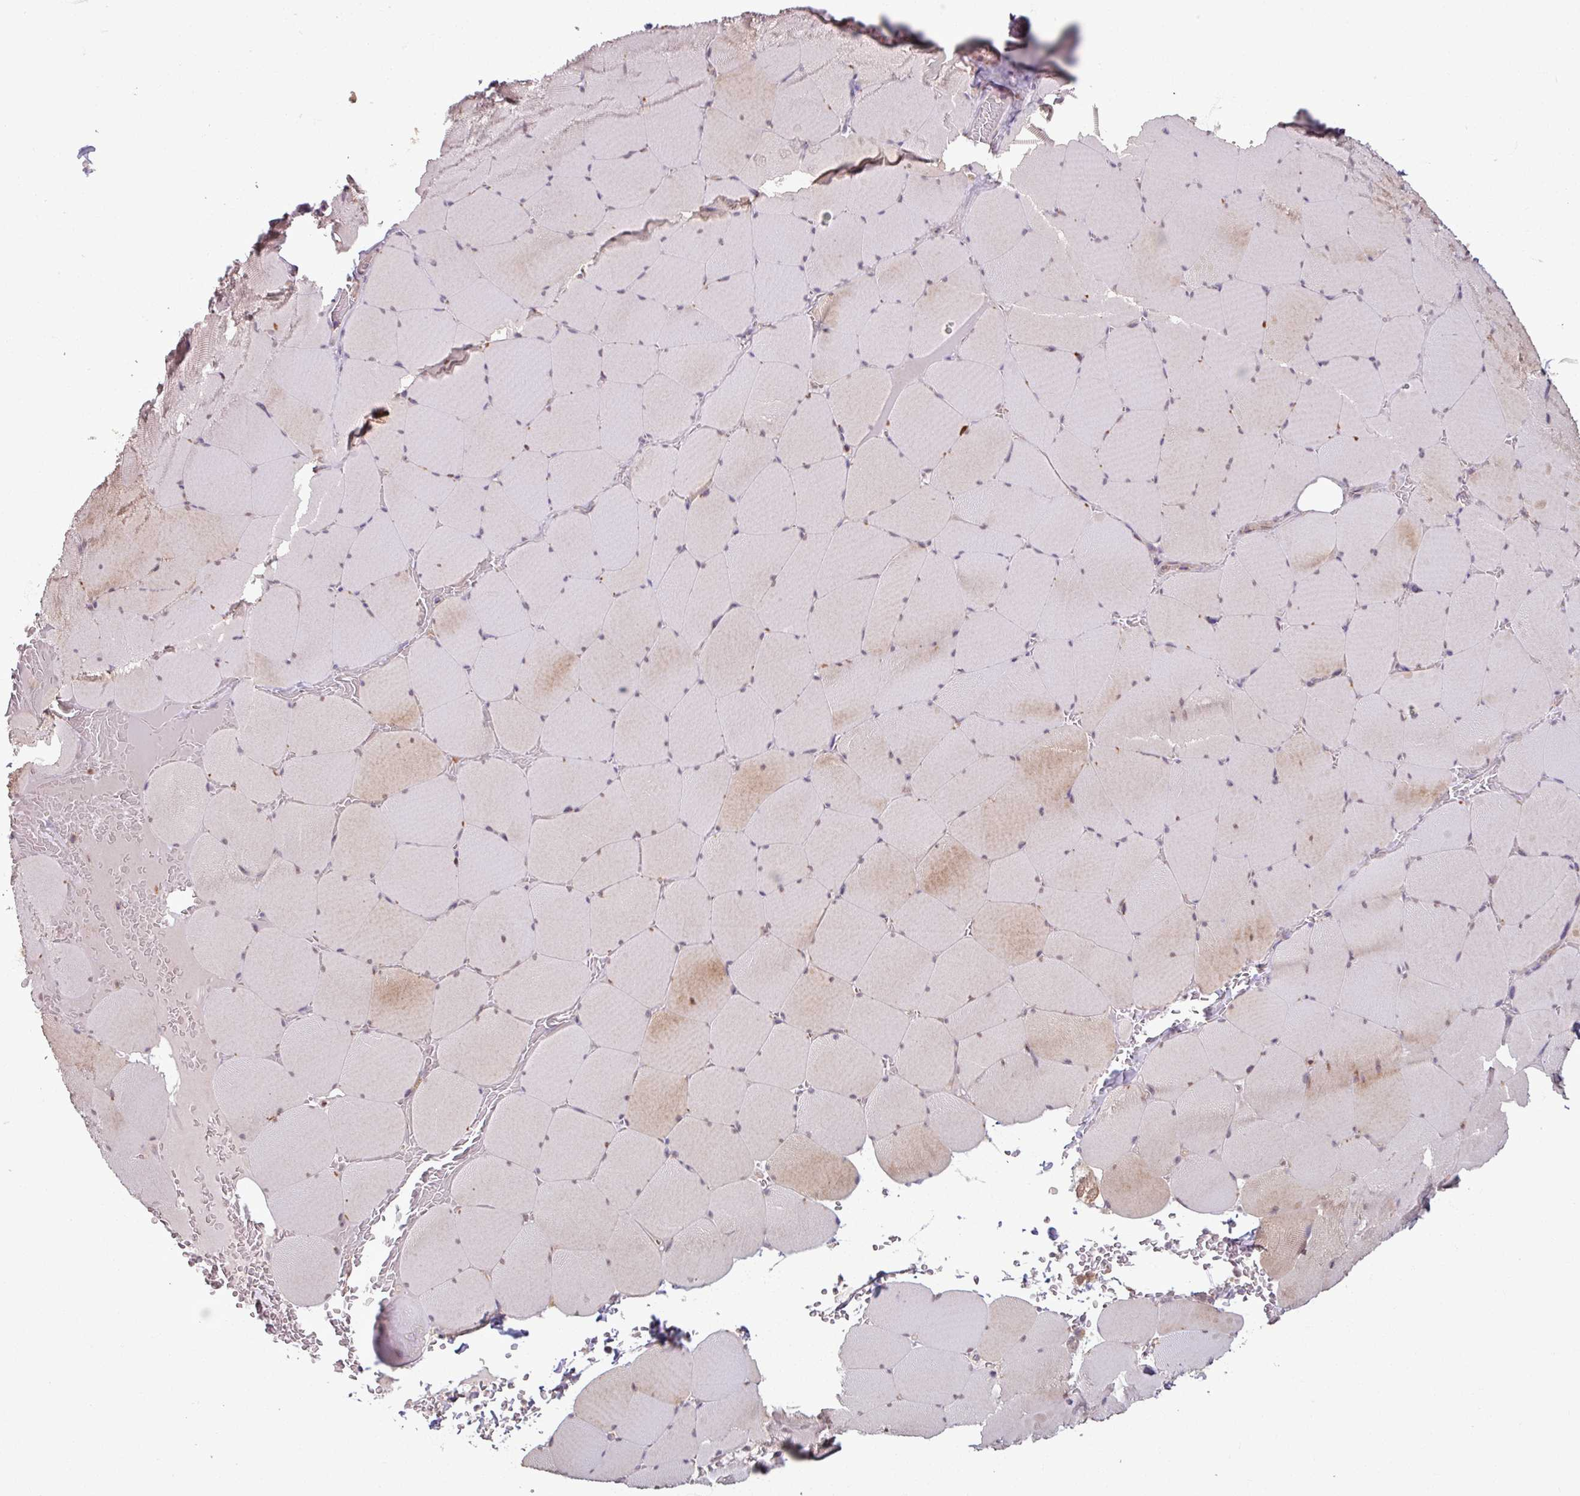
{"staining": {"intensity": "weak", "quantity": "25%-75%", "location": "cytoplasmic/membranous"}, "tissue": "skeletal muscle", "cell_type": "Myocytes", "image_type": "normal", "snomed": [{"axis": "morphology", "description": "Normal tissue, NOS"}, {"axis": "topography", "description": "Skeletal muscle"}, {"axis": "topography", "description": "Head-Neck"}], "caption": "Myocytes exhibit low levels of weak cytoplasmic/membranous expression in approximately 25%-75% of cells in benign human skeletal muscle.", "gene": "OR6B1", "patient": {"sex": "male", "age": 66}}